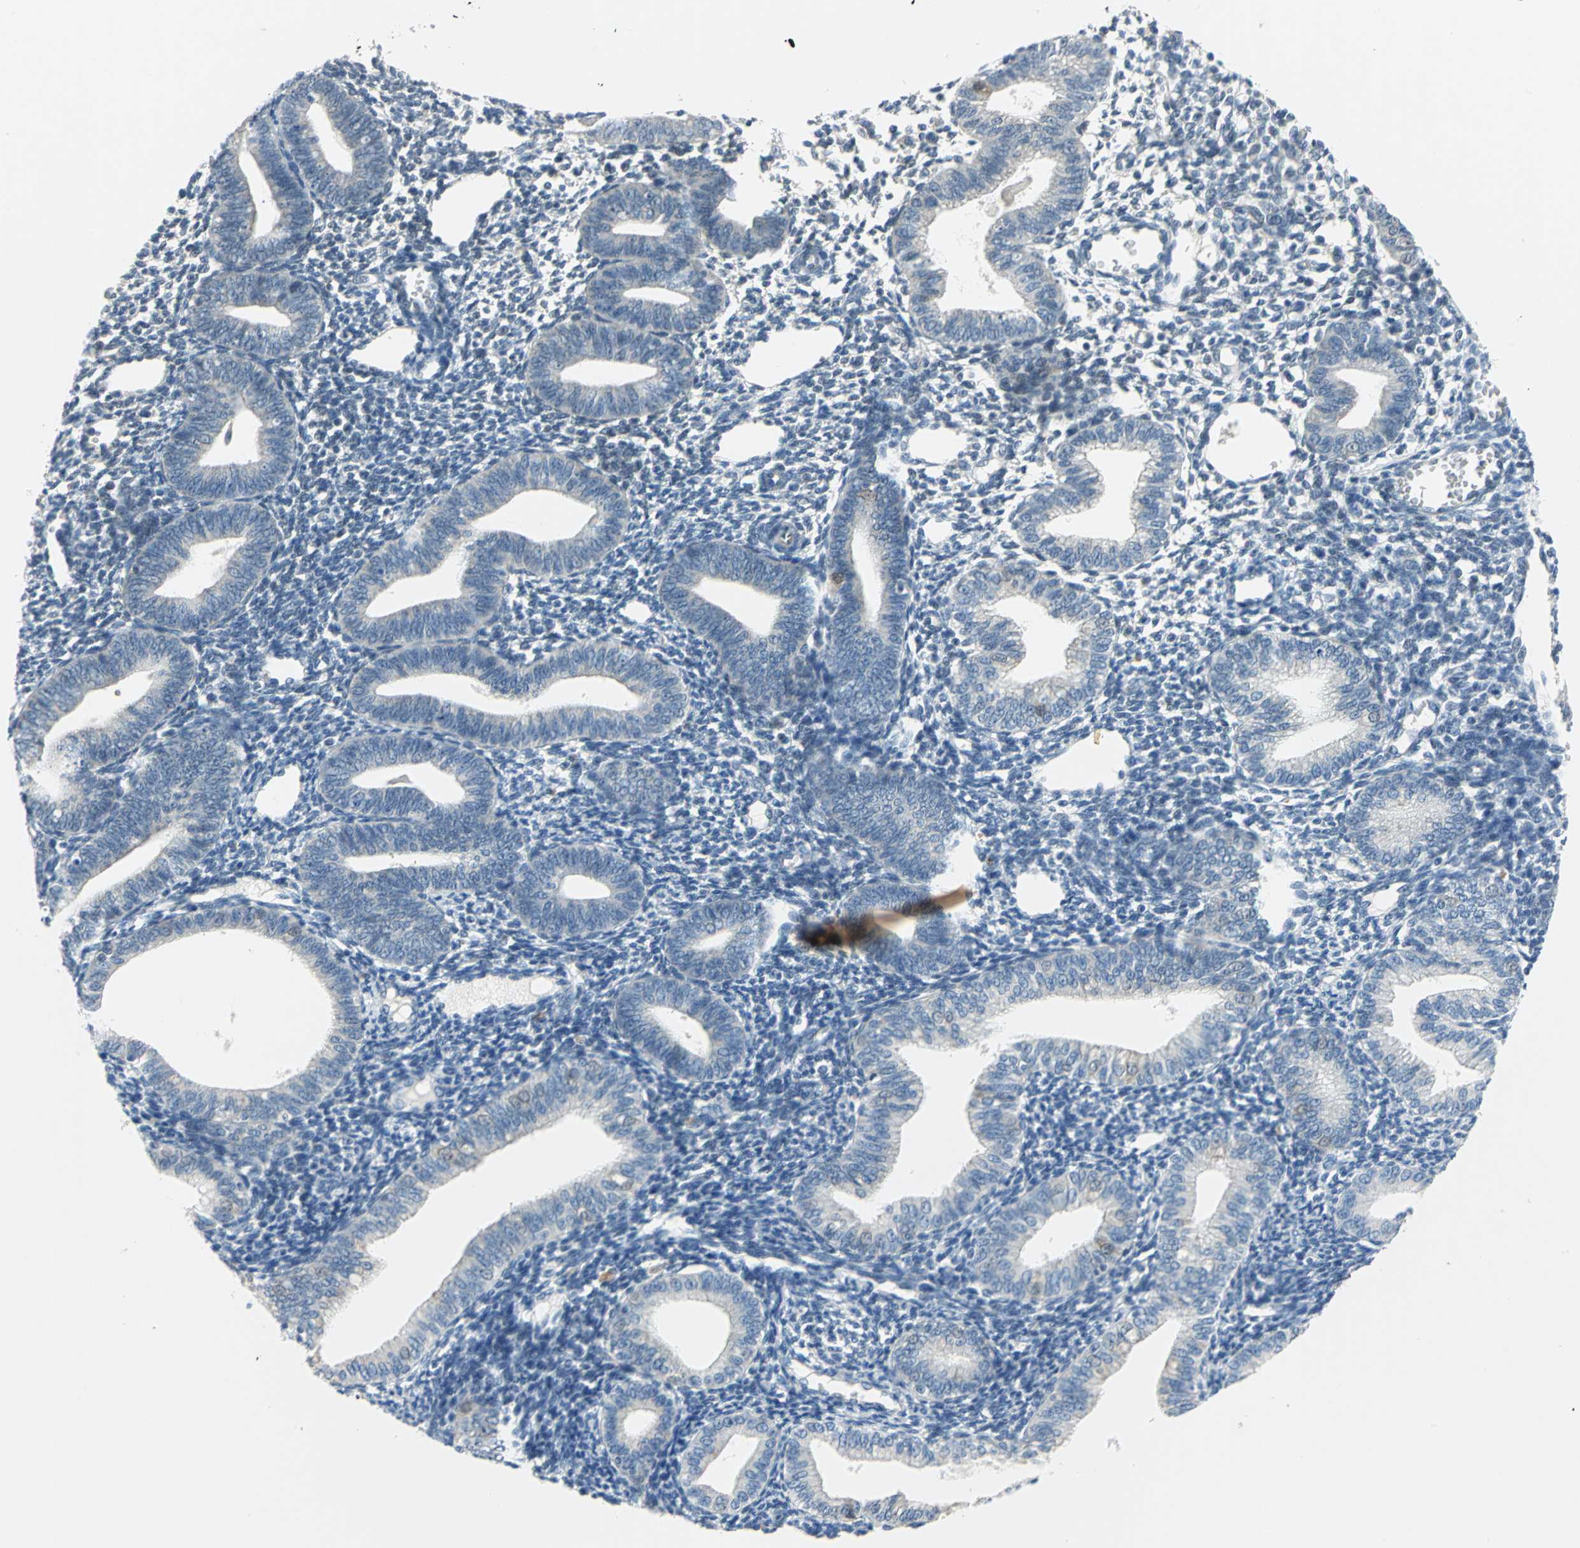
{"staining": {"intensity": "weak", "quantity": ">75%", "location": "nuclear"}, "tissue": "endometrium", "cell_type": "Cells in endometrial stroma", "image_type": "normal", "snomed": [{"axis": "morphology", "description": "Normal tissue, NOS"}, {"axis": "topography", "description": "Endometrium"}], "caption": "A photomicrograph of endometrium stained for a protein displays weak nuclear brown staining in cells in endometrial stroma. (IHC, brightfield microscopy, high magnification).", "gene": "PIN1", "patient": {"sex": "female", "age": 61}}